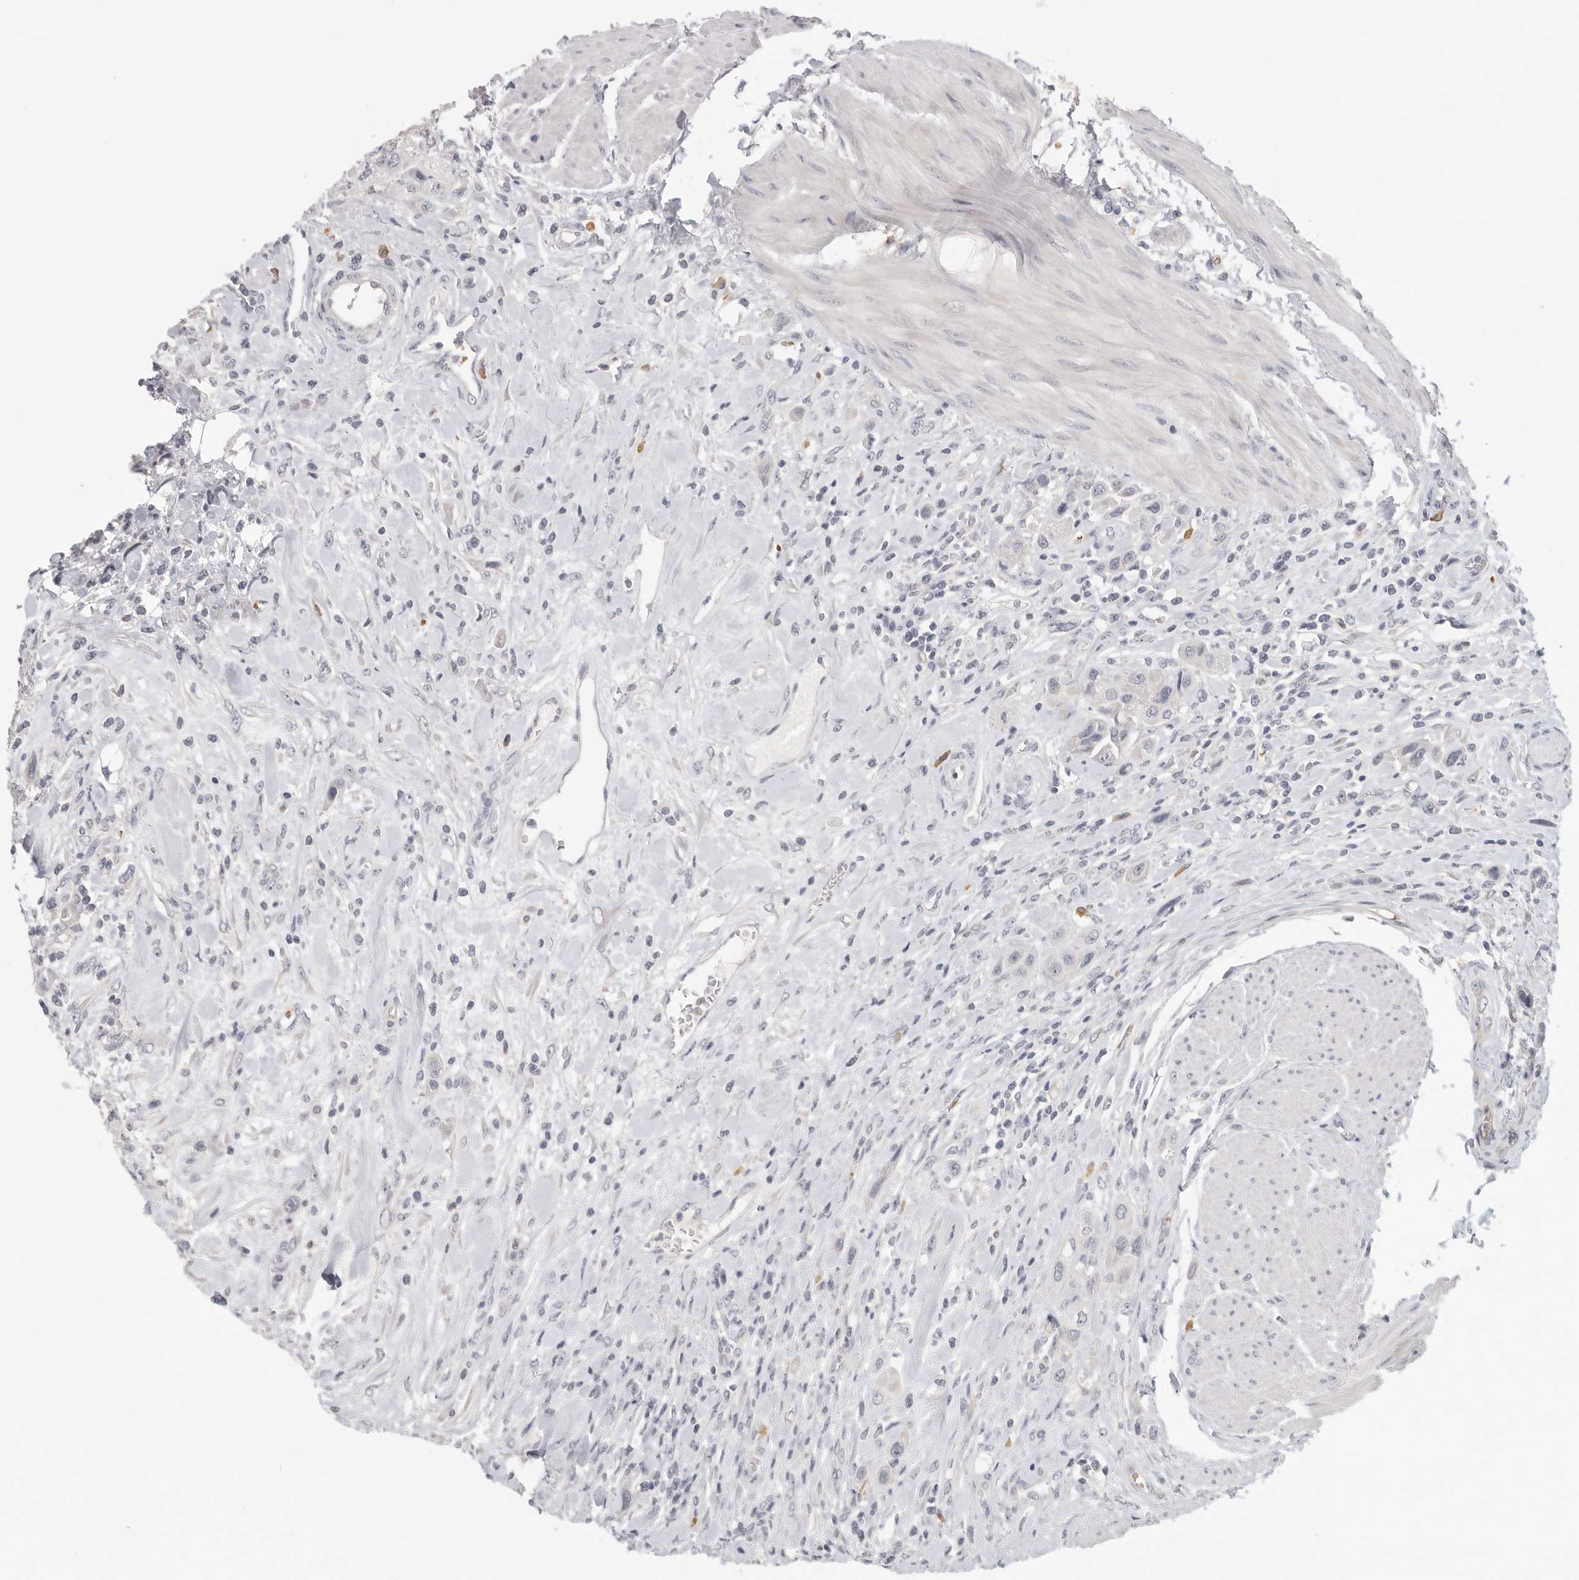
{"staining": {"intensity": "negative", "quantity": "none", "location": "none"}, "tissue": "urothelial cancer", "cell_type": "Tumor cells", "image_type": "cancer", "snomed": [{"axis": "morphology", "description": "Urothelial carcinoma, High grade"}, {"axis": "topography", "description": "Urinary bladder"}], "caption": "High magnification brightfield microscopy of urothelial cancer stained with DAB (brown) and counterstained with hematoxylin (blue): tumor cells show no significant expression.", "gene": "DNAJC11", "patient": {"sex": "male", "age": 50}}